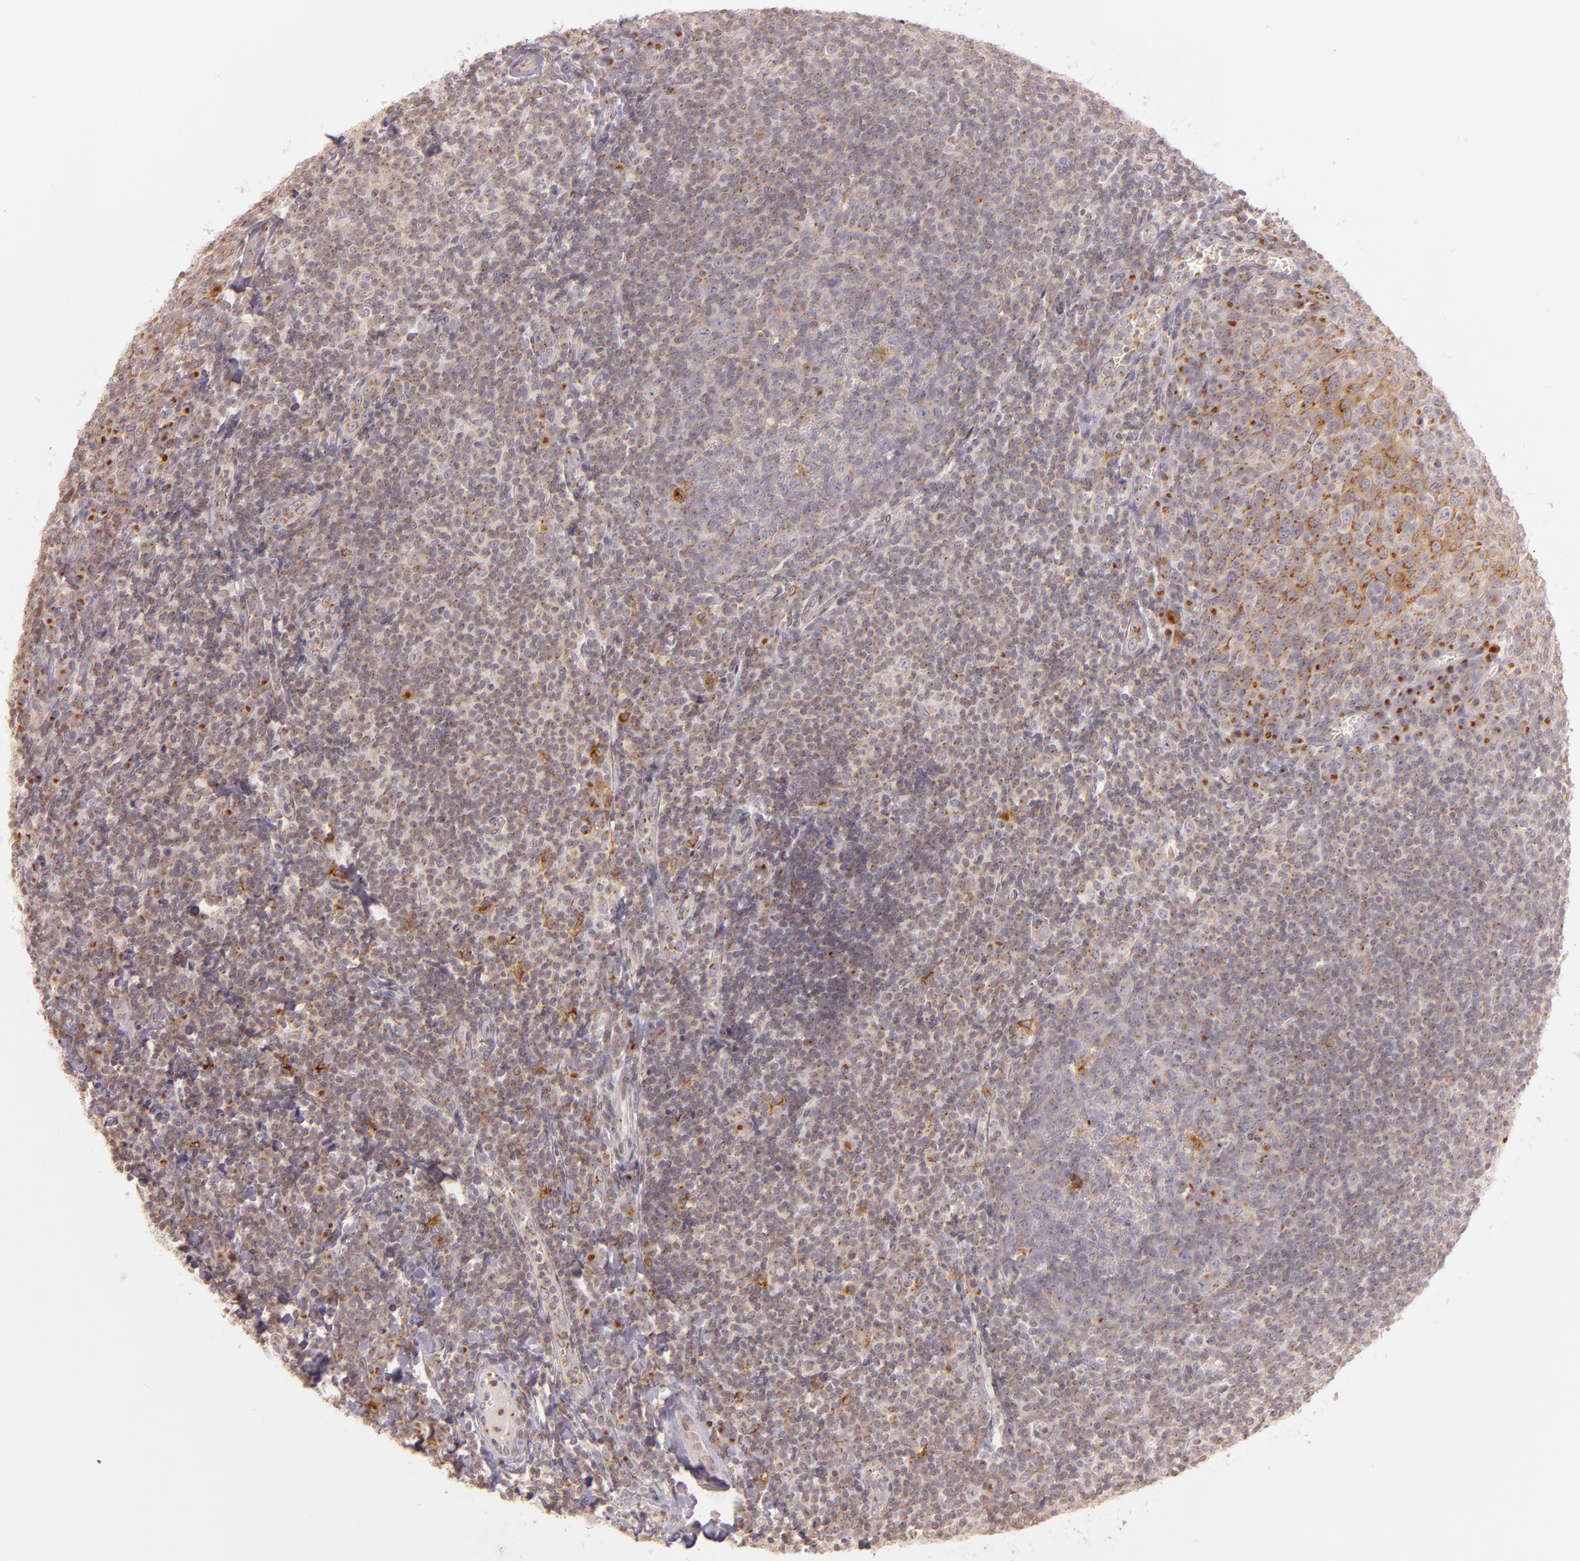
{"staining": {"intensity": "weak", "quantity": ">75%", "location": "cytoplasmic/membranous"}, "tissue": "tonsil", "cell_type": "Germinal center cells", "image_type": "normal", "snomed": [{"axis": "morphology", "description": "Normal tissue, NOS"}, {"axis": "topography", "description": "Tonsil"}], "caption": "The photomicrograph reveals staining of normal tonsil, revealing weak cytoplasmic/membranous protein expression (brown color) within germinal center cells.", "gene": "LGMN", "patient": {"sex": "male", "age": 31}}